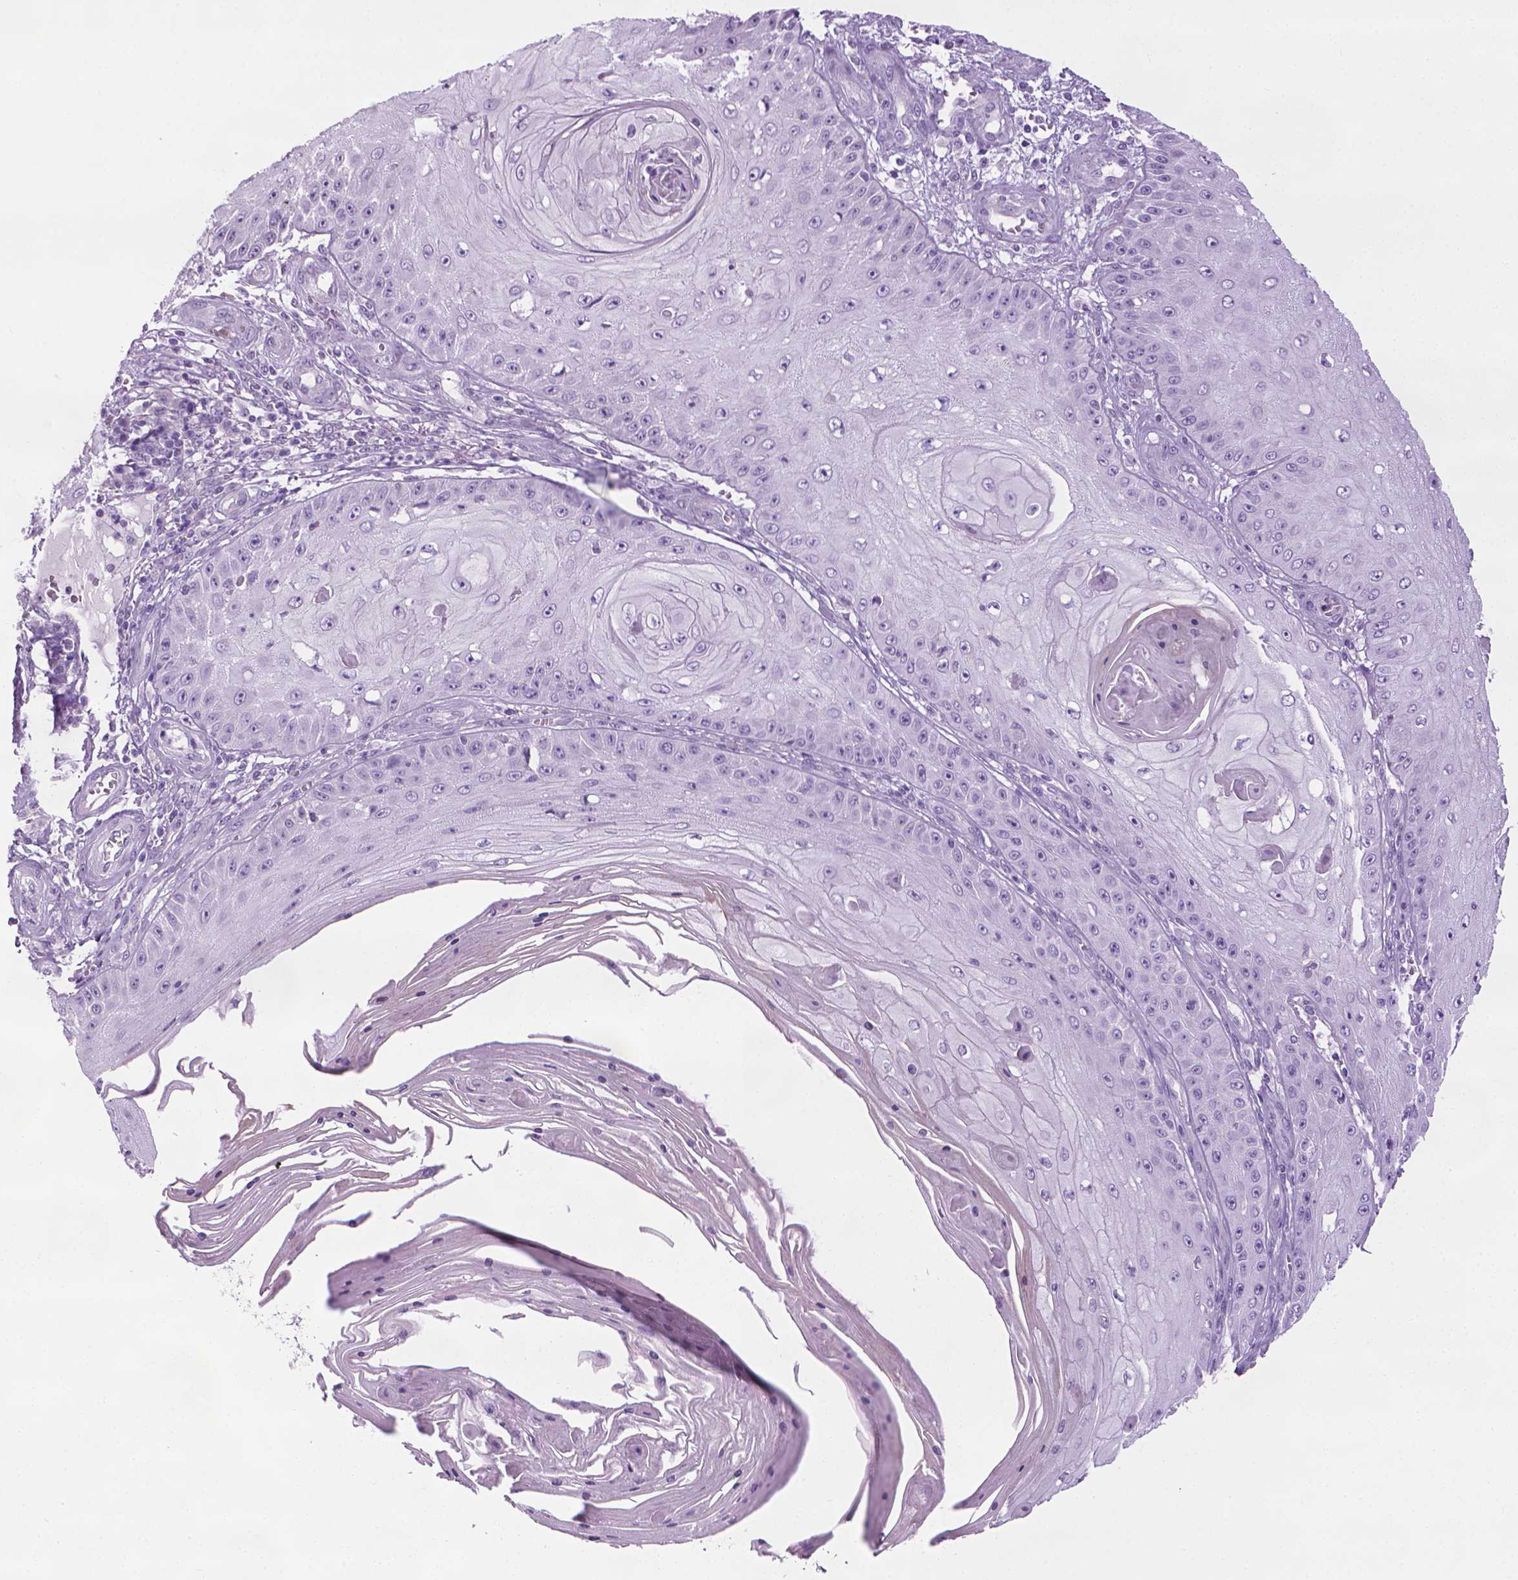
{"staining": {"intensity": "negative", "quantity": "none", "location": "none"}, "tissue": "skin cancer", "cell_type": "Tumor cells", "image_type": "cancer", "snomed": [{"axis": "morphology", "description": "Squamous cell carcinoma, NOS"}, {"axis": "topography", "description": "Skin"}], "caption": "This is an immunohistochemistry (IHC) micrograph of human skin cancer. There is no positivity in tumor cells.", "gene": "DNAI7", "patient": {"sex": "male", "age": 70}}